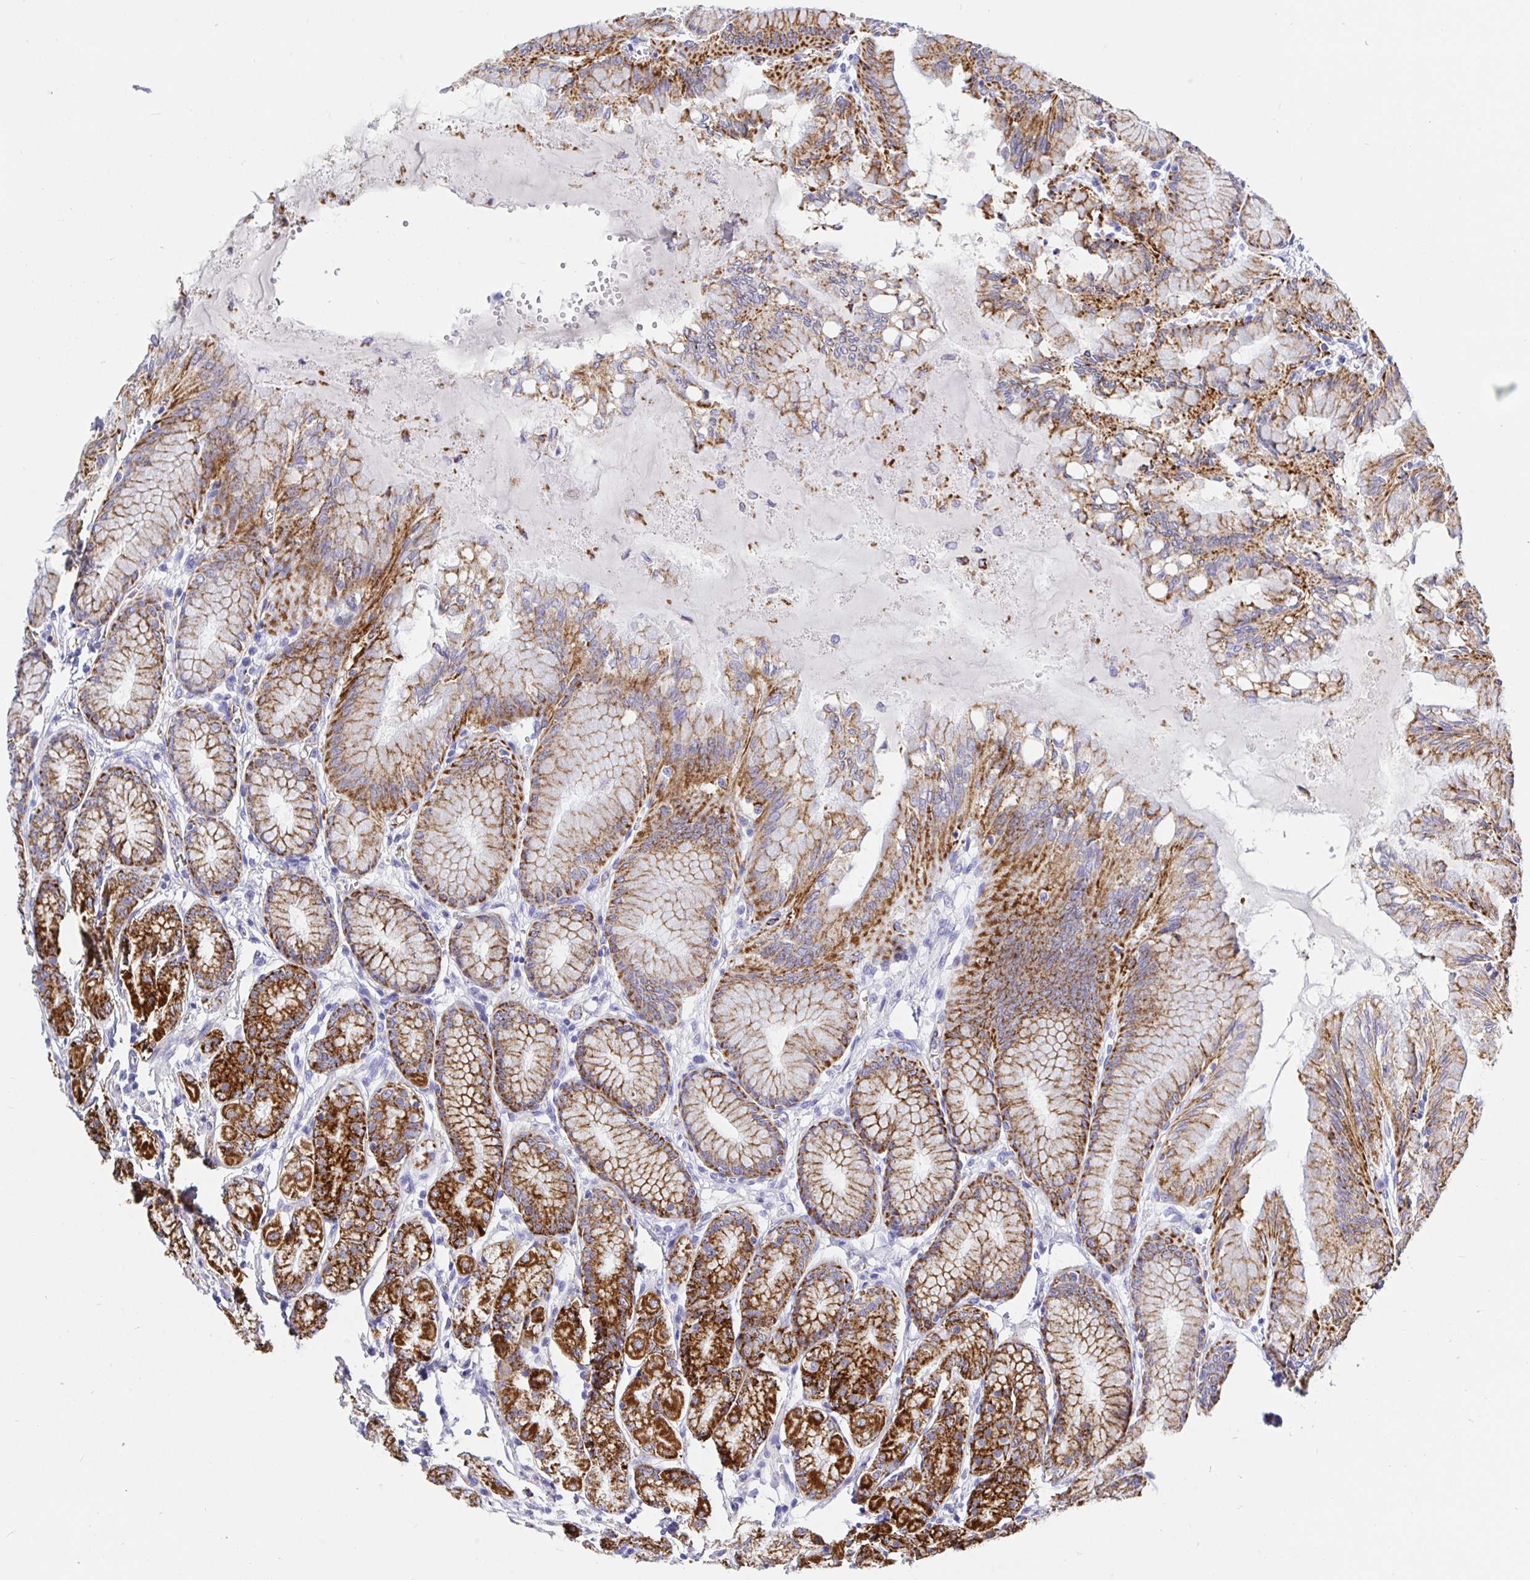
{"staining": {"intensity": "strong", "quantity": ">75%", "location": "cytoplasmic/membranous"}, "tissue": "stomach", "cell_type": "Glandular cells", "image_type": "normal", "snomed": [{"axis": "morphology", "description": "Normal tissue, NOS"}, {"axis": "topography", "description": "Stomach"}, {"axis": "topography", "description": "Stomach, lower"}], "caption": "Stomach was stained to show a protein in brown. There is high levels of strong cytoplasmic/membranous expression in approximately >75% of glandular cells.", "gene": "MAOA", "patient": {"sex": "male", "age": 76}}